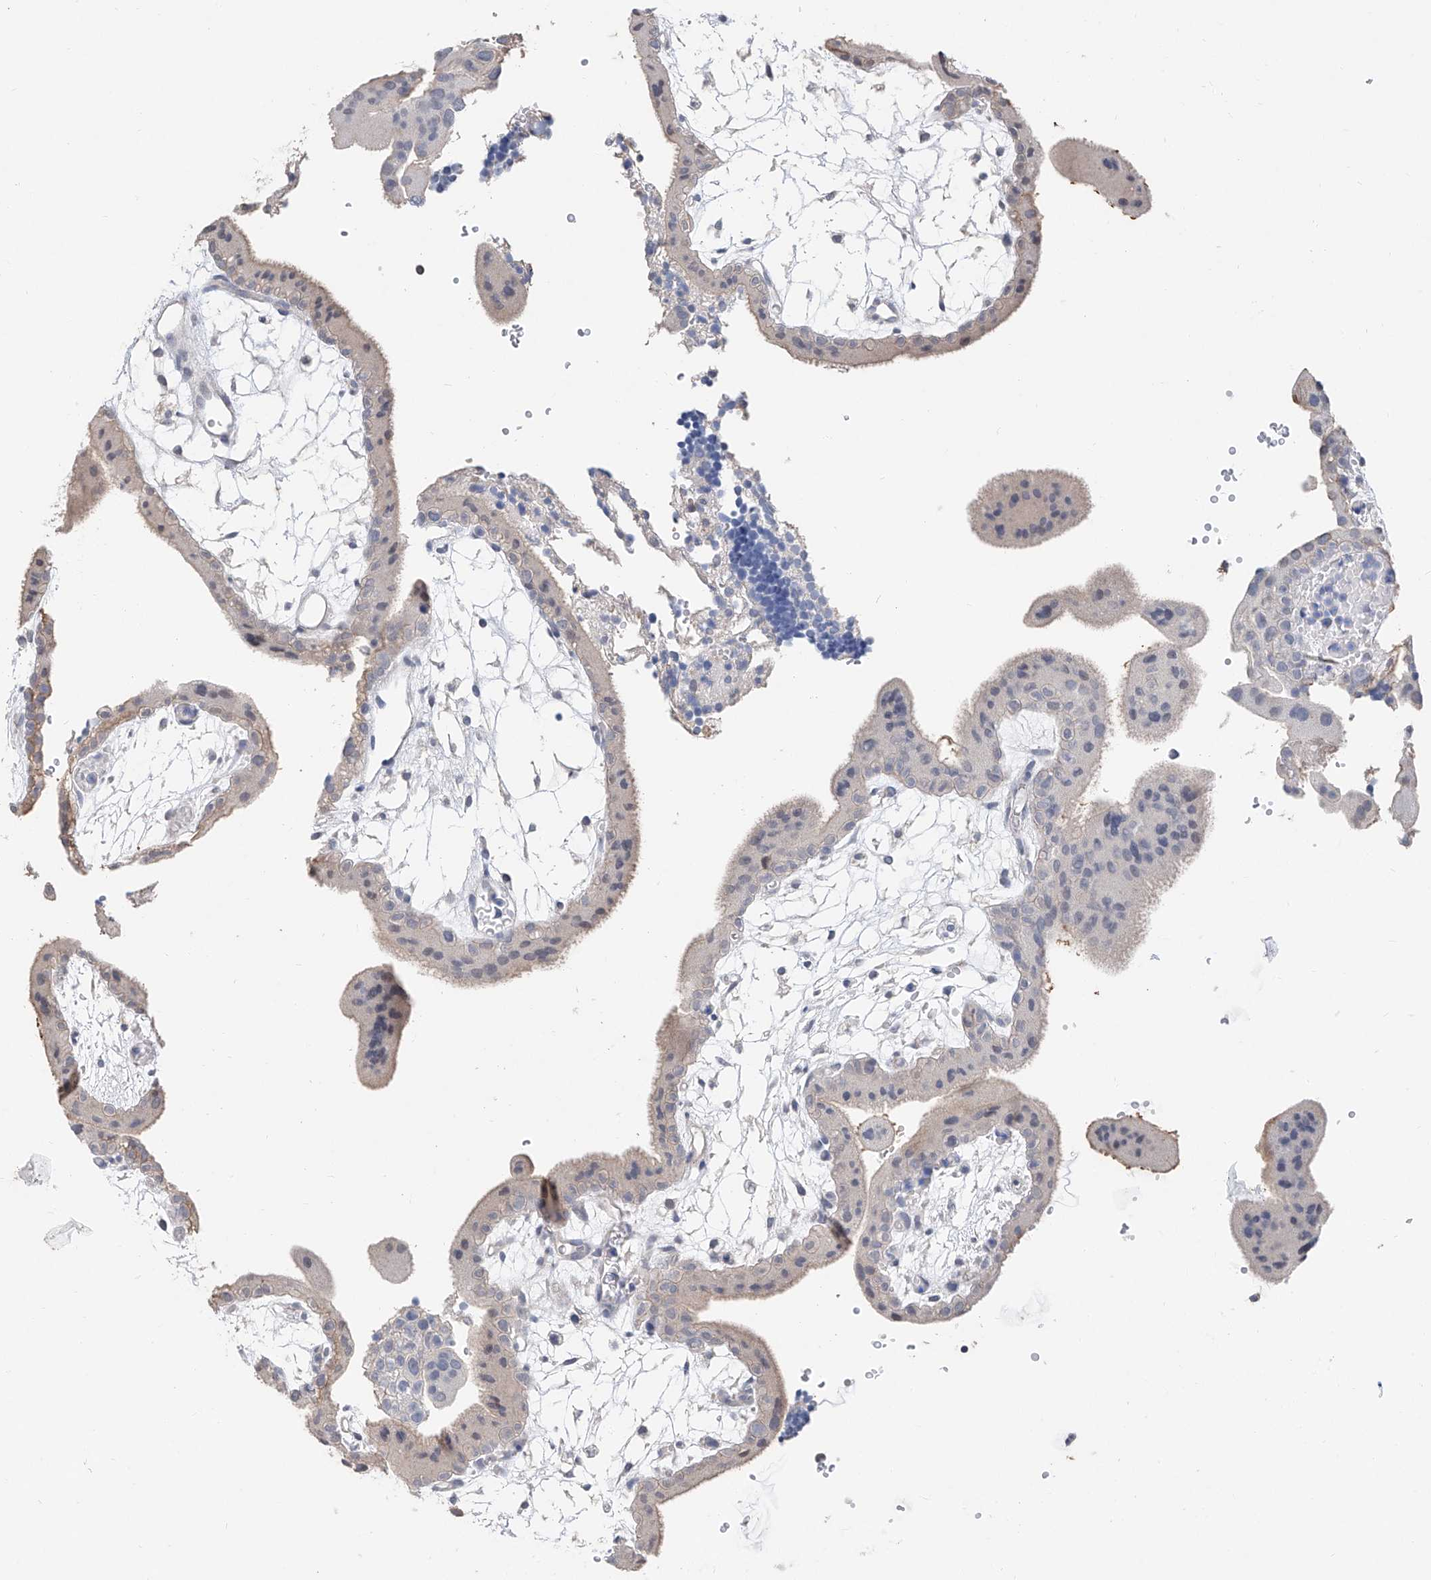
{"staining": {"intensity": "weak", "quantity": "<25%", "location": "cytoplasmic/membranous"}, "tissue": "placenta", "cell_type": "Trophoblastic cells", "image_type": "normal", "snomed": [{"axis": "morphology", "description": "Normal tissue, NOS"}, {"axis": "topography", "description": "Placenta"}], "caption": "This image is of benign placenta stained with IHC to label a protein in brown with the nuclei are counter-stained blue. There is no staining in trophoblastic cells.", "gene": "FUCA2", "patient": {"sex": "female", "age": 18}}